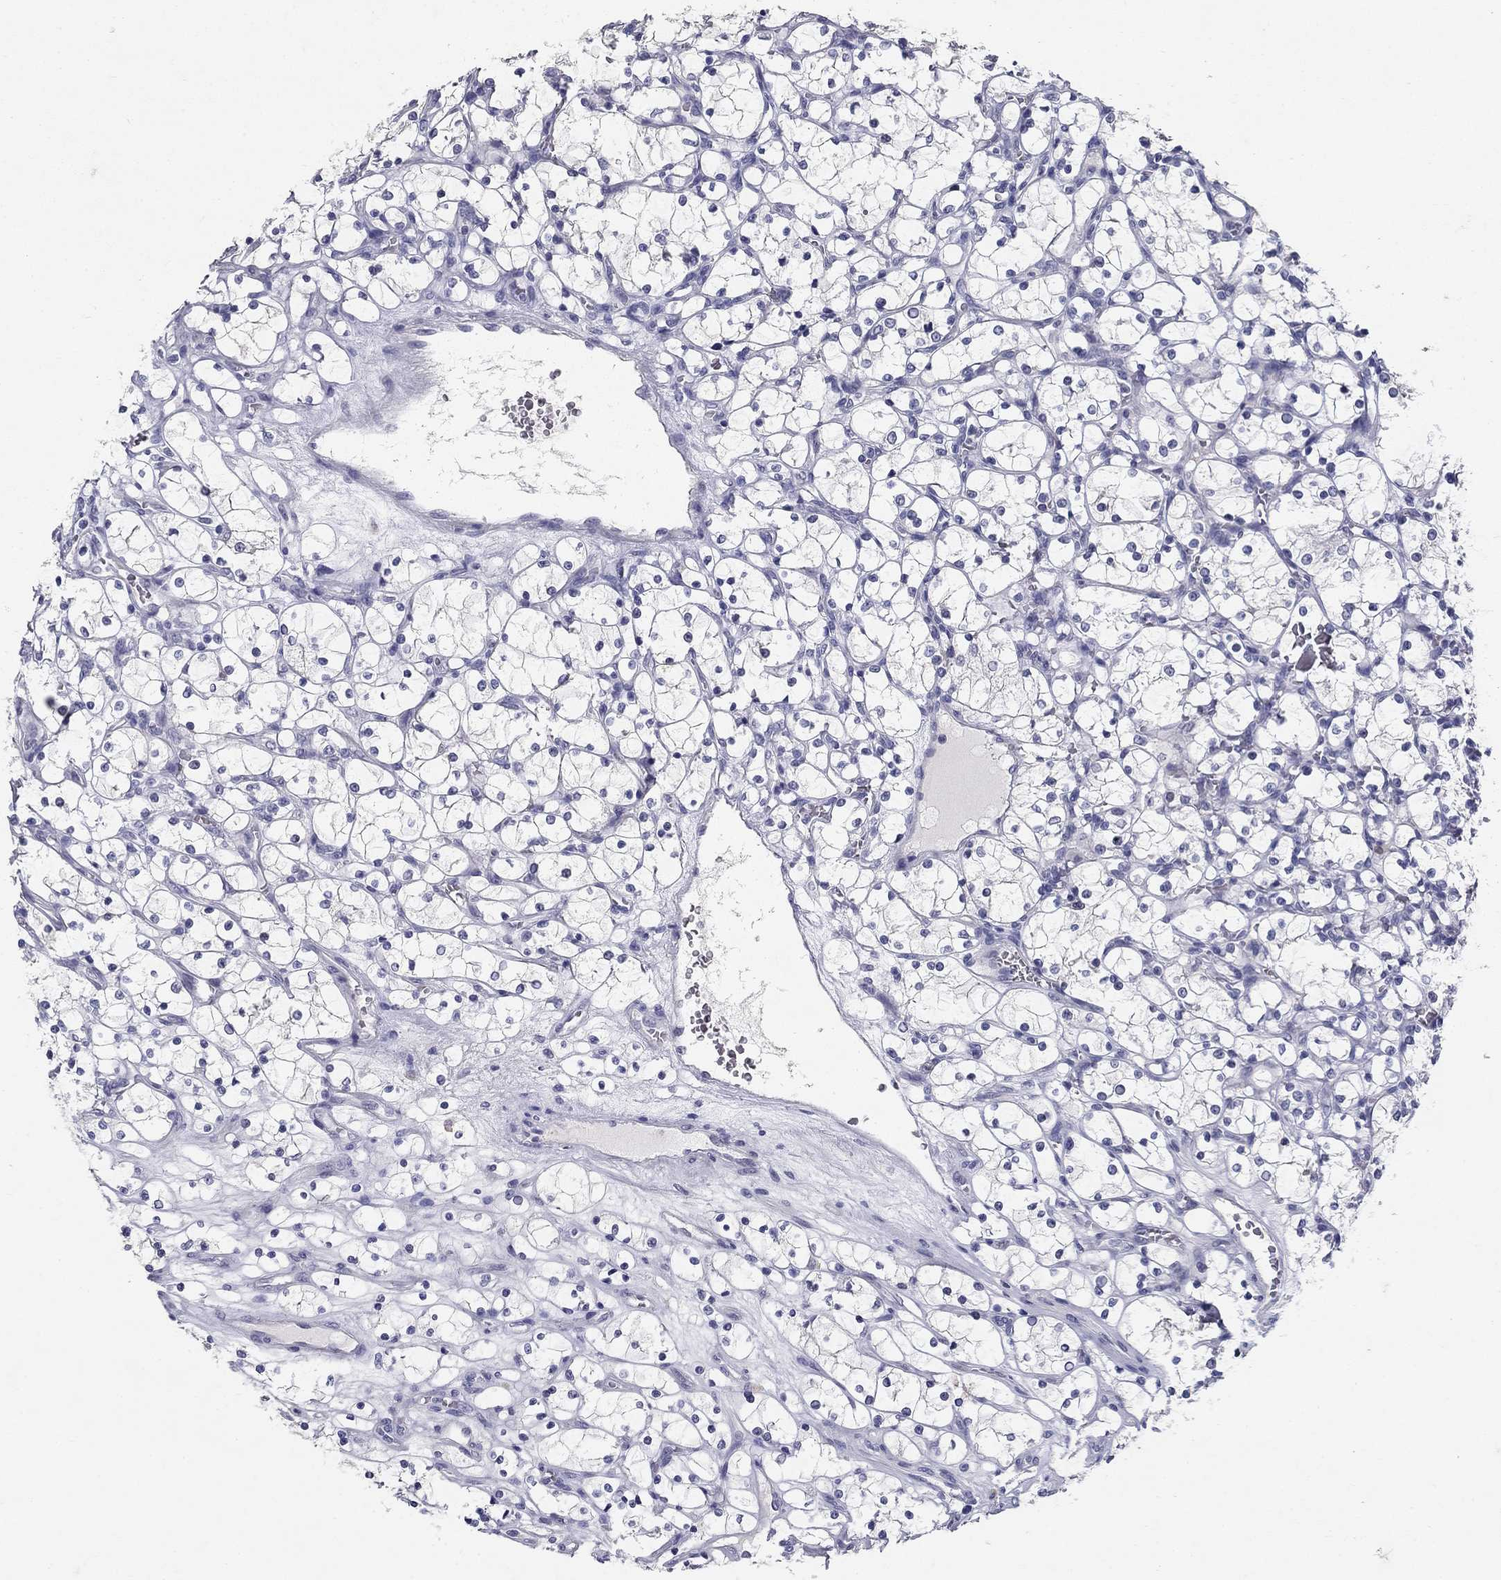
{"staining": {"intensity": "negative", "quantity": "none", "location": "none"}, "tissue": "renal cancer", "cell_type": "Tumor cells", "image_type": "cancer", "snomed": [{"axis": "morphology", "description": "Adenocarcinoma, NOS"}, {"axis": "topography", "description": "Kidney"}], "caption": "Immunohistochemistry (IHC) of renal cancer displays no positivity in tumor cells.", "gene": "POMC", "patient": {"sex": "female", "age": 69}}